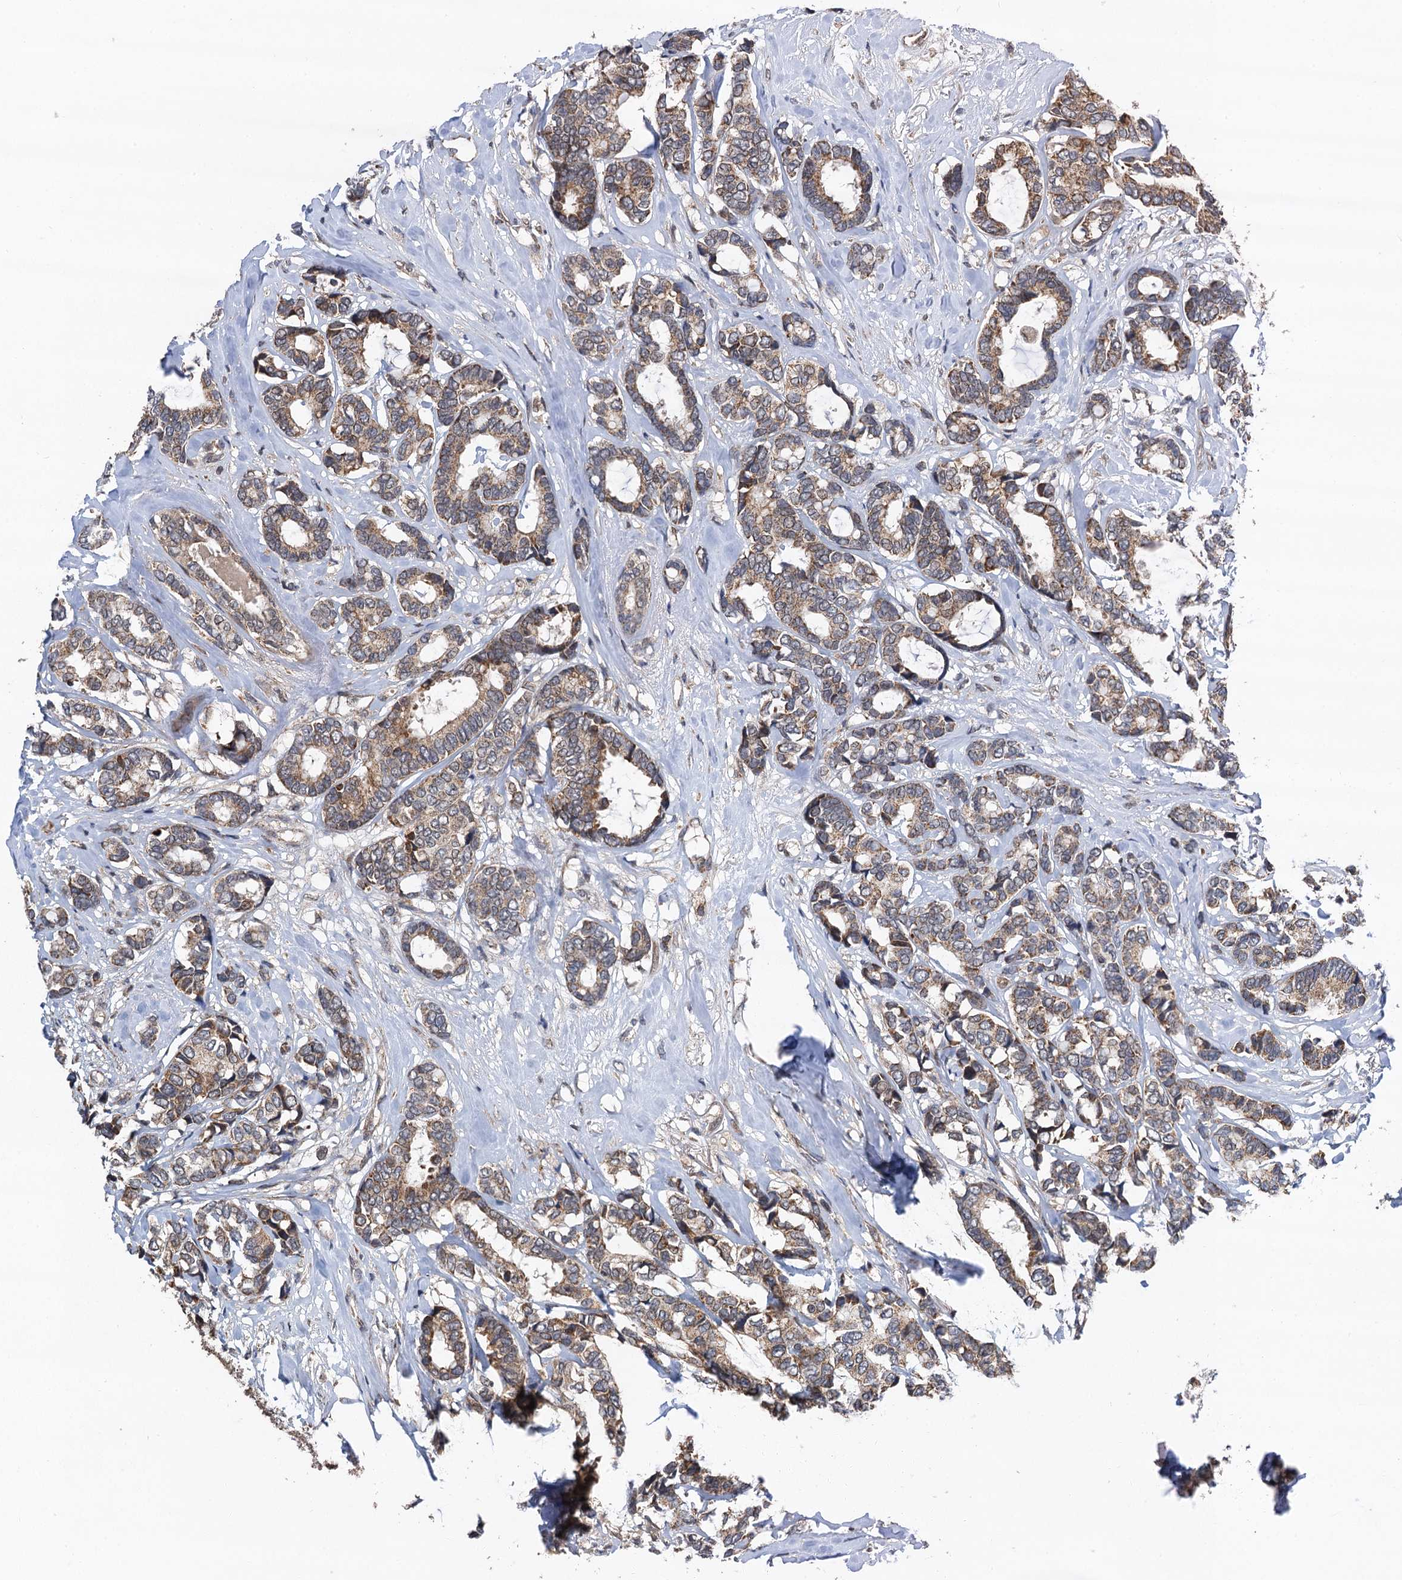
{"staining": {"intensity": "moderate", "quantity": ">75%", "location": "cytoplasmic/membranous"}, "tissue": "breast cancer", "cell_type": "Tumor cells", "image_type": "cancer", "snomed": [{"axis": "morphology", "description": "Duct carcinoma"}, {"axis": "topography", "description": "Breast"}], "caption": "A high-resolution image shows IHC staining of invasive ductal carcinoma (breast), which demonstrates moderate cytoplasmic/membranous expression in approximately >75% of tumor cells.", "gene": "CMPK2", "patient": {"sex": "female", "age": 87}}